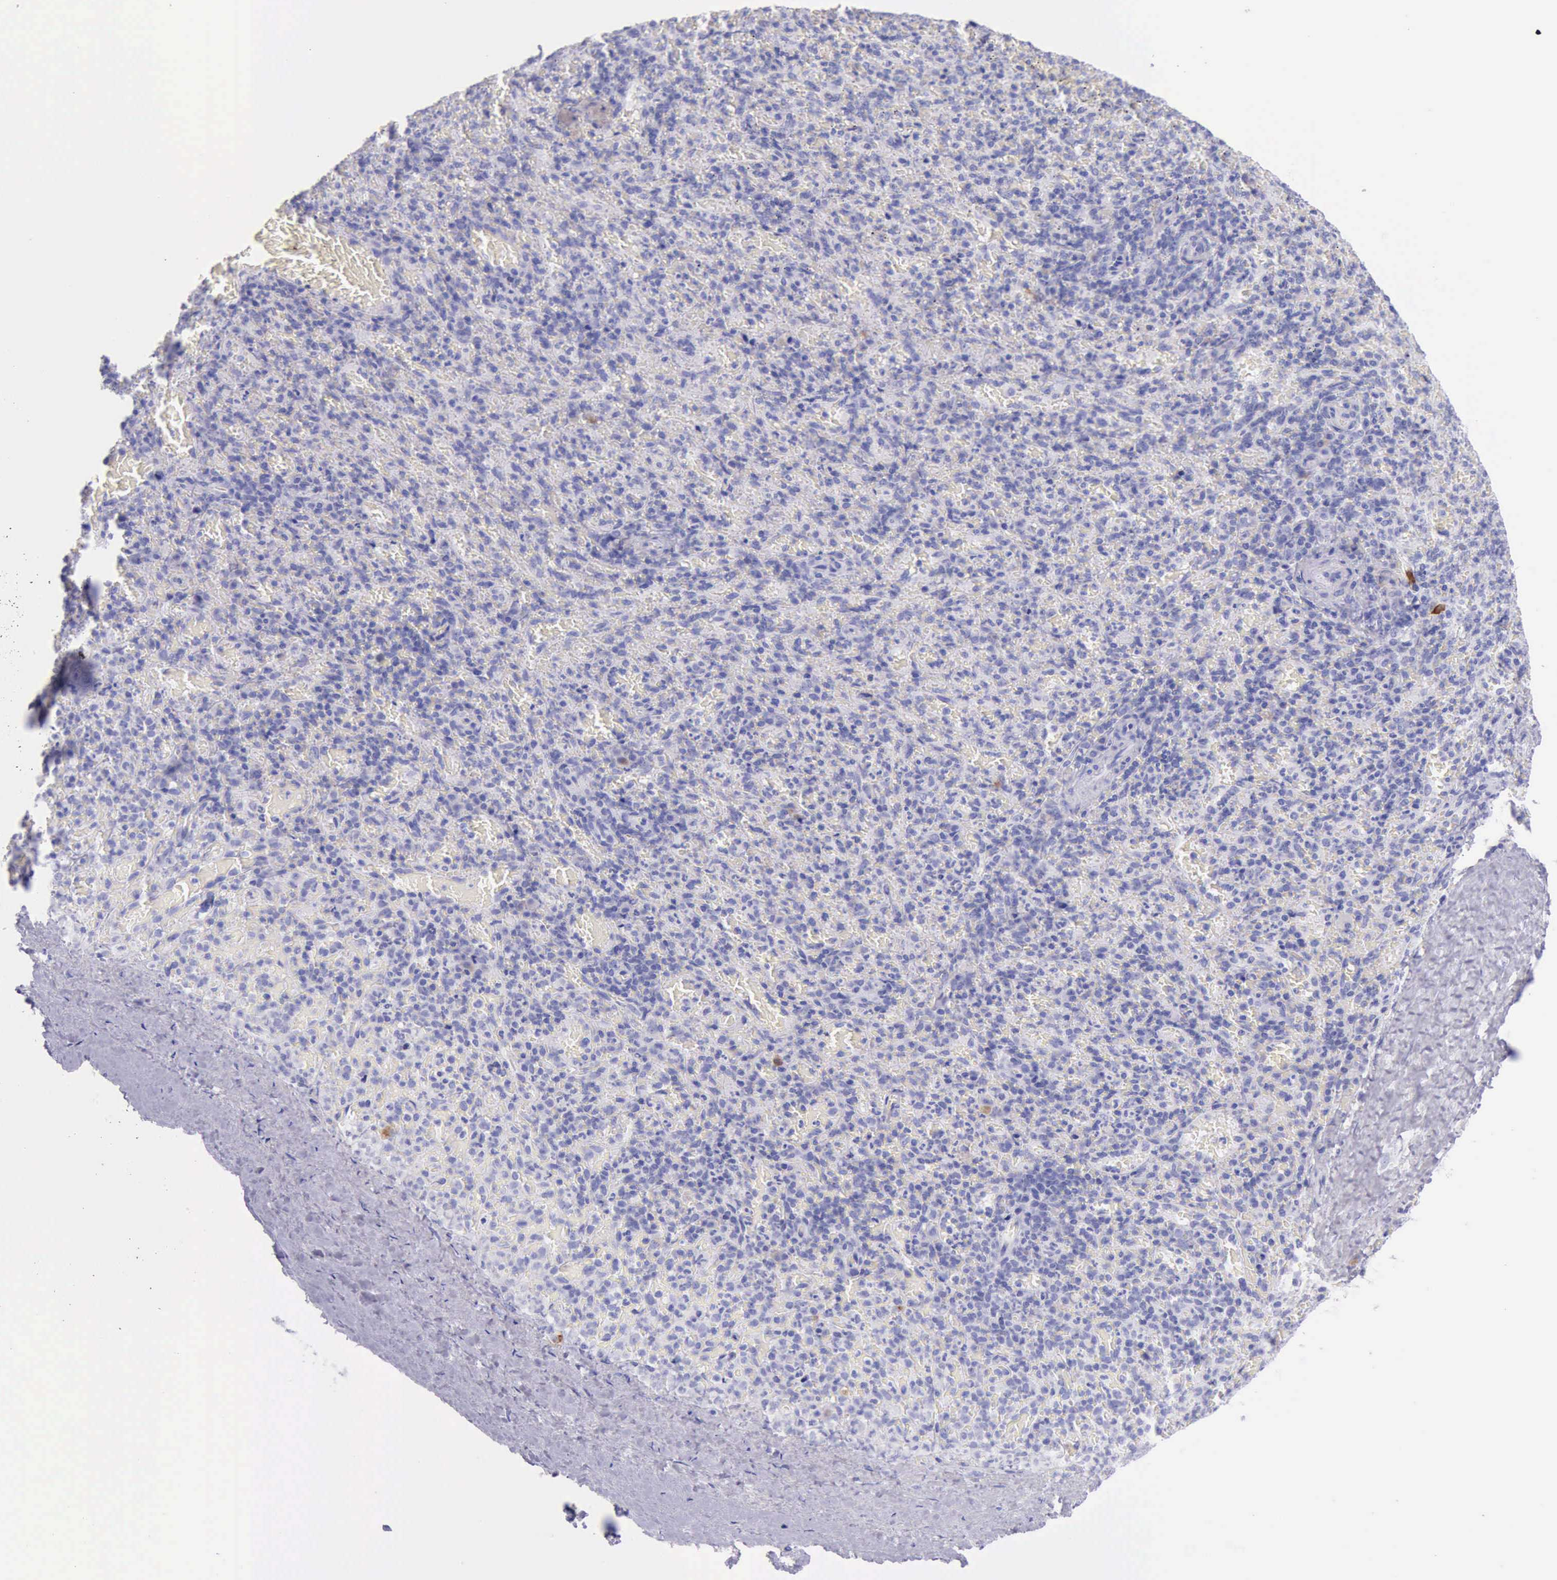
{"staining": {"intensity": "negative", "quantity": "none", "location": "none"}, "tissue": "spleen", "cell_type": "Cells in red pulp", "image_type": "normal", "snomed": [{"axis": "morphology", "description": "Normal tissue, NOS"}, {"axis": "topography", "description": "Spleen"}], "caption": "An immunohistochemistry micrograph of unremarkable spleen is shown. There is no staining in cells in red pulp of spleen. (Brightfield microscopy of DAB (3,3'-diaminobenzidine) immunohistochemistry at high magnification).", "gene": "KRT8", "patient": {"sex": "female", "age": 50}}